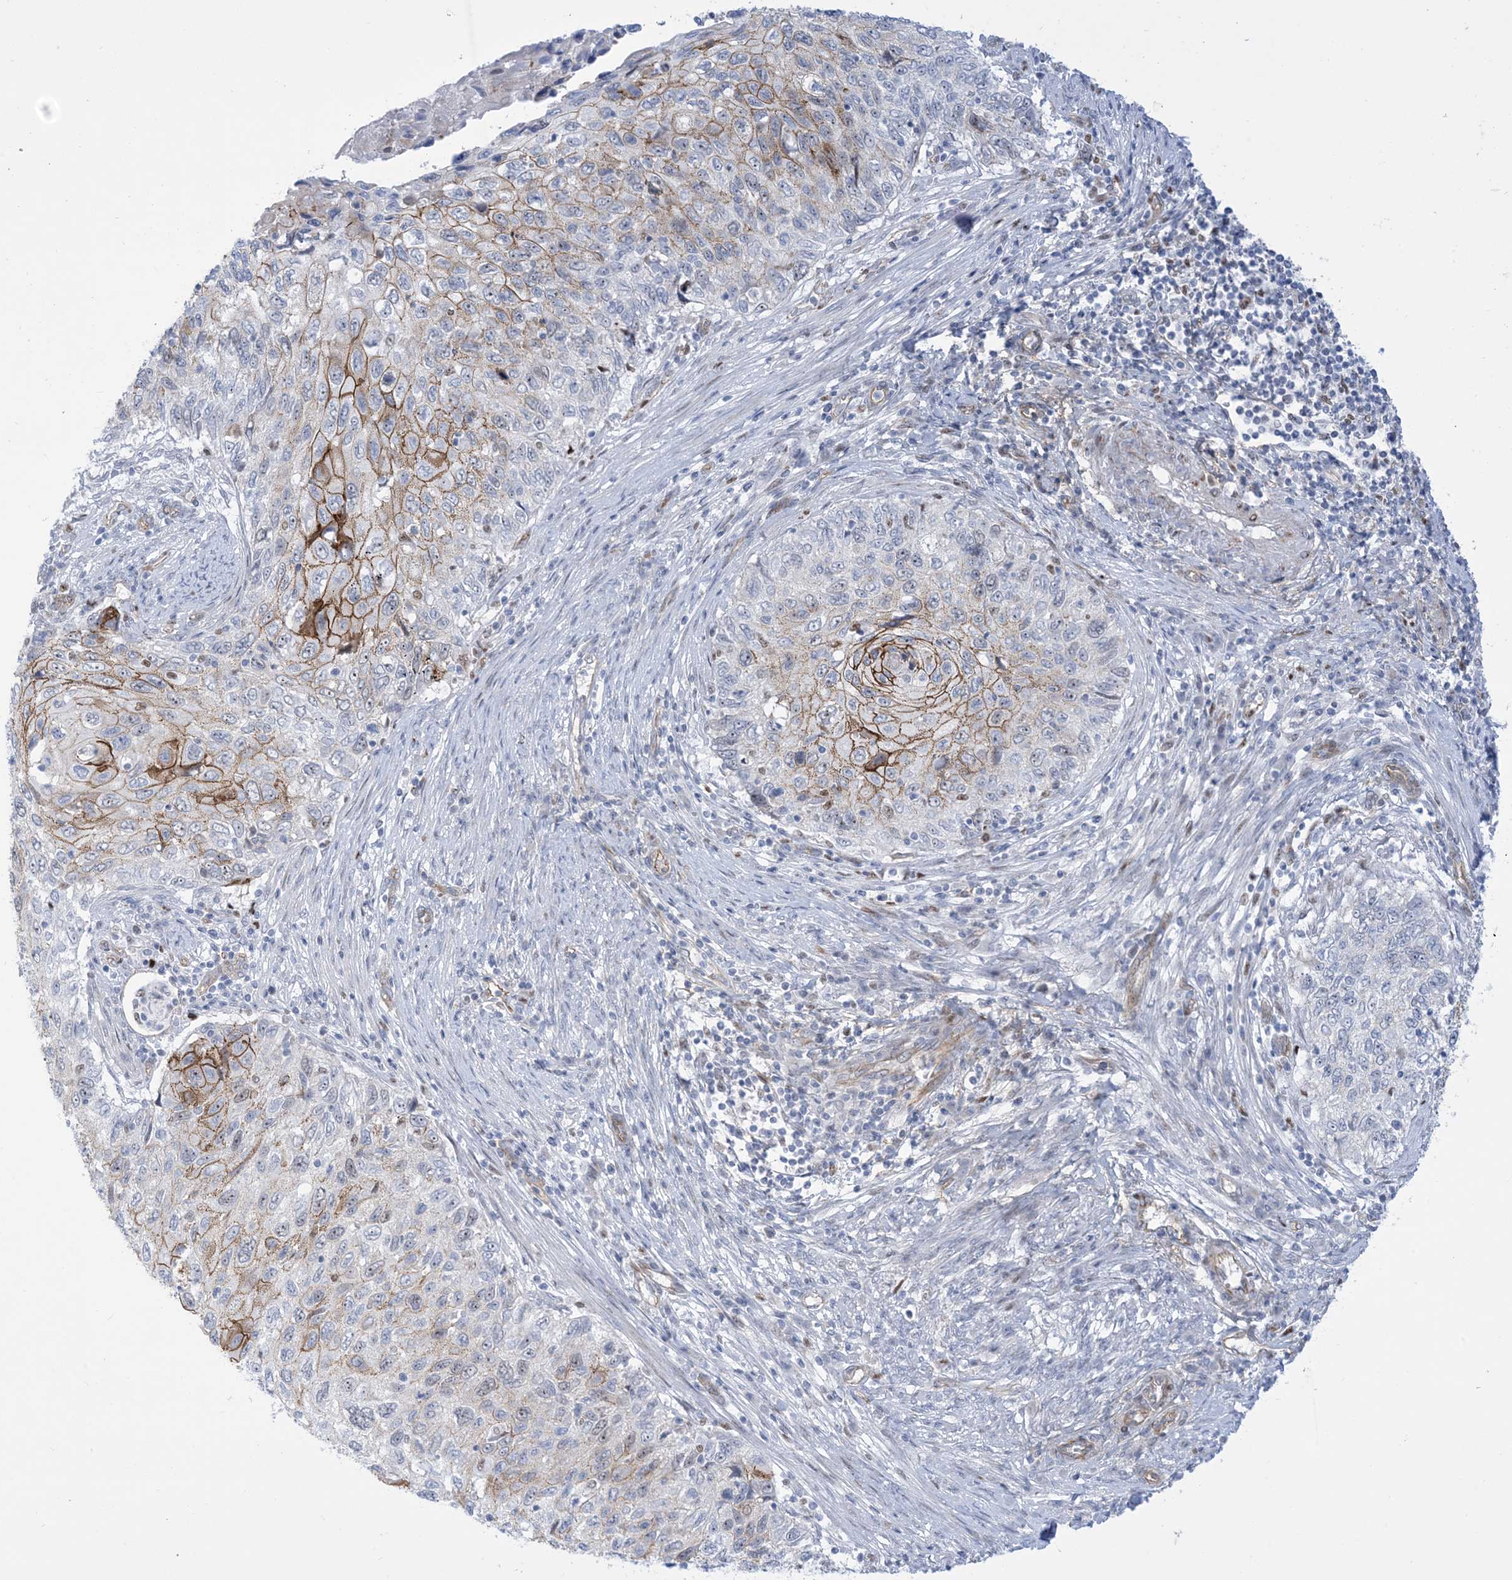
{"staining": {"intensity": "moderate", "quantity": "25%-75%", "location": "cytoplasmic/membranous"}, "tissue": "cervical cancer", "cell_type": "Tumor cells", "image_type": "cancer", "snomed": [{"axis": "morphology", "description": "Squamous cell carcinoma, NOS"}, {"axis": "topography", "description": "Cervix"}], "caption": "This micrograph exhibits IHC staining of squamous cell carcinoma (cervical), with medium moderate cytoplasmic/membranous expression in approximately 25%-75% of tumor cells.", "gene": "MARS2", "patient": {"sex": "female", "age": 70}}